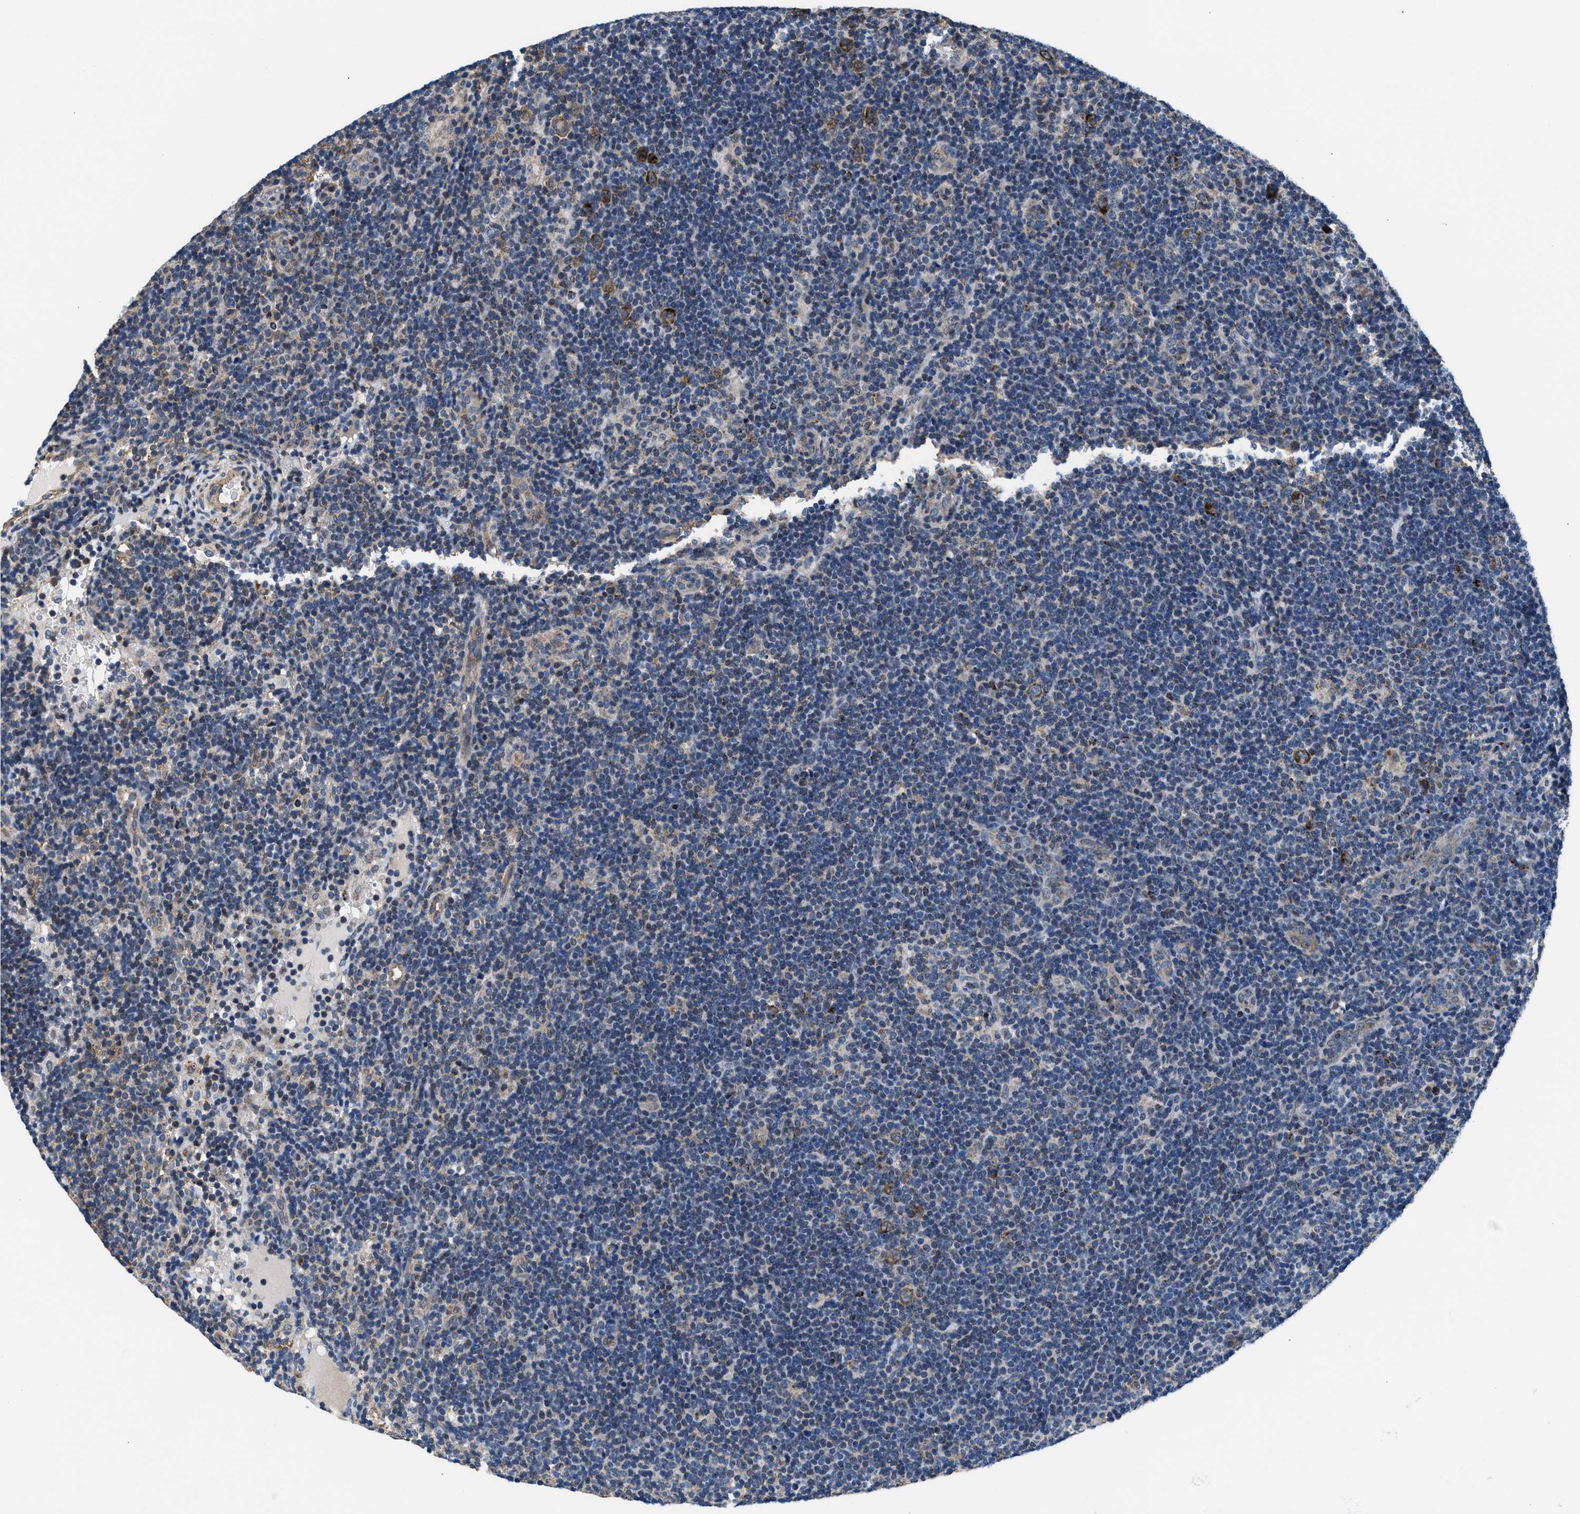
{"staining": {"intensity": "moderate", "quantity": ">75%", "location": "cytoplasmic/membranous"}, "tissue": "lymphoma", "cell_type": "Tumor cells", "image_type": "cancer", "snomed": [{"axis": "morphology", "description": "Hodgkin's disease, NOS"}, {"axis": "topography", "description": "Lymph node"}], "caption": "This histopathology image exhibits Hodgkin's disease stained with immunohistochemistry (IHC) to label a protein in brown. The cytoplasmic/membranous of tumor cells show moderate positivity for the protein. Nuclei are counter-stained blue.", "gene": "NKTR", "patient": {"sex": "female", "age": 57}}